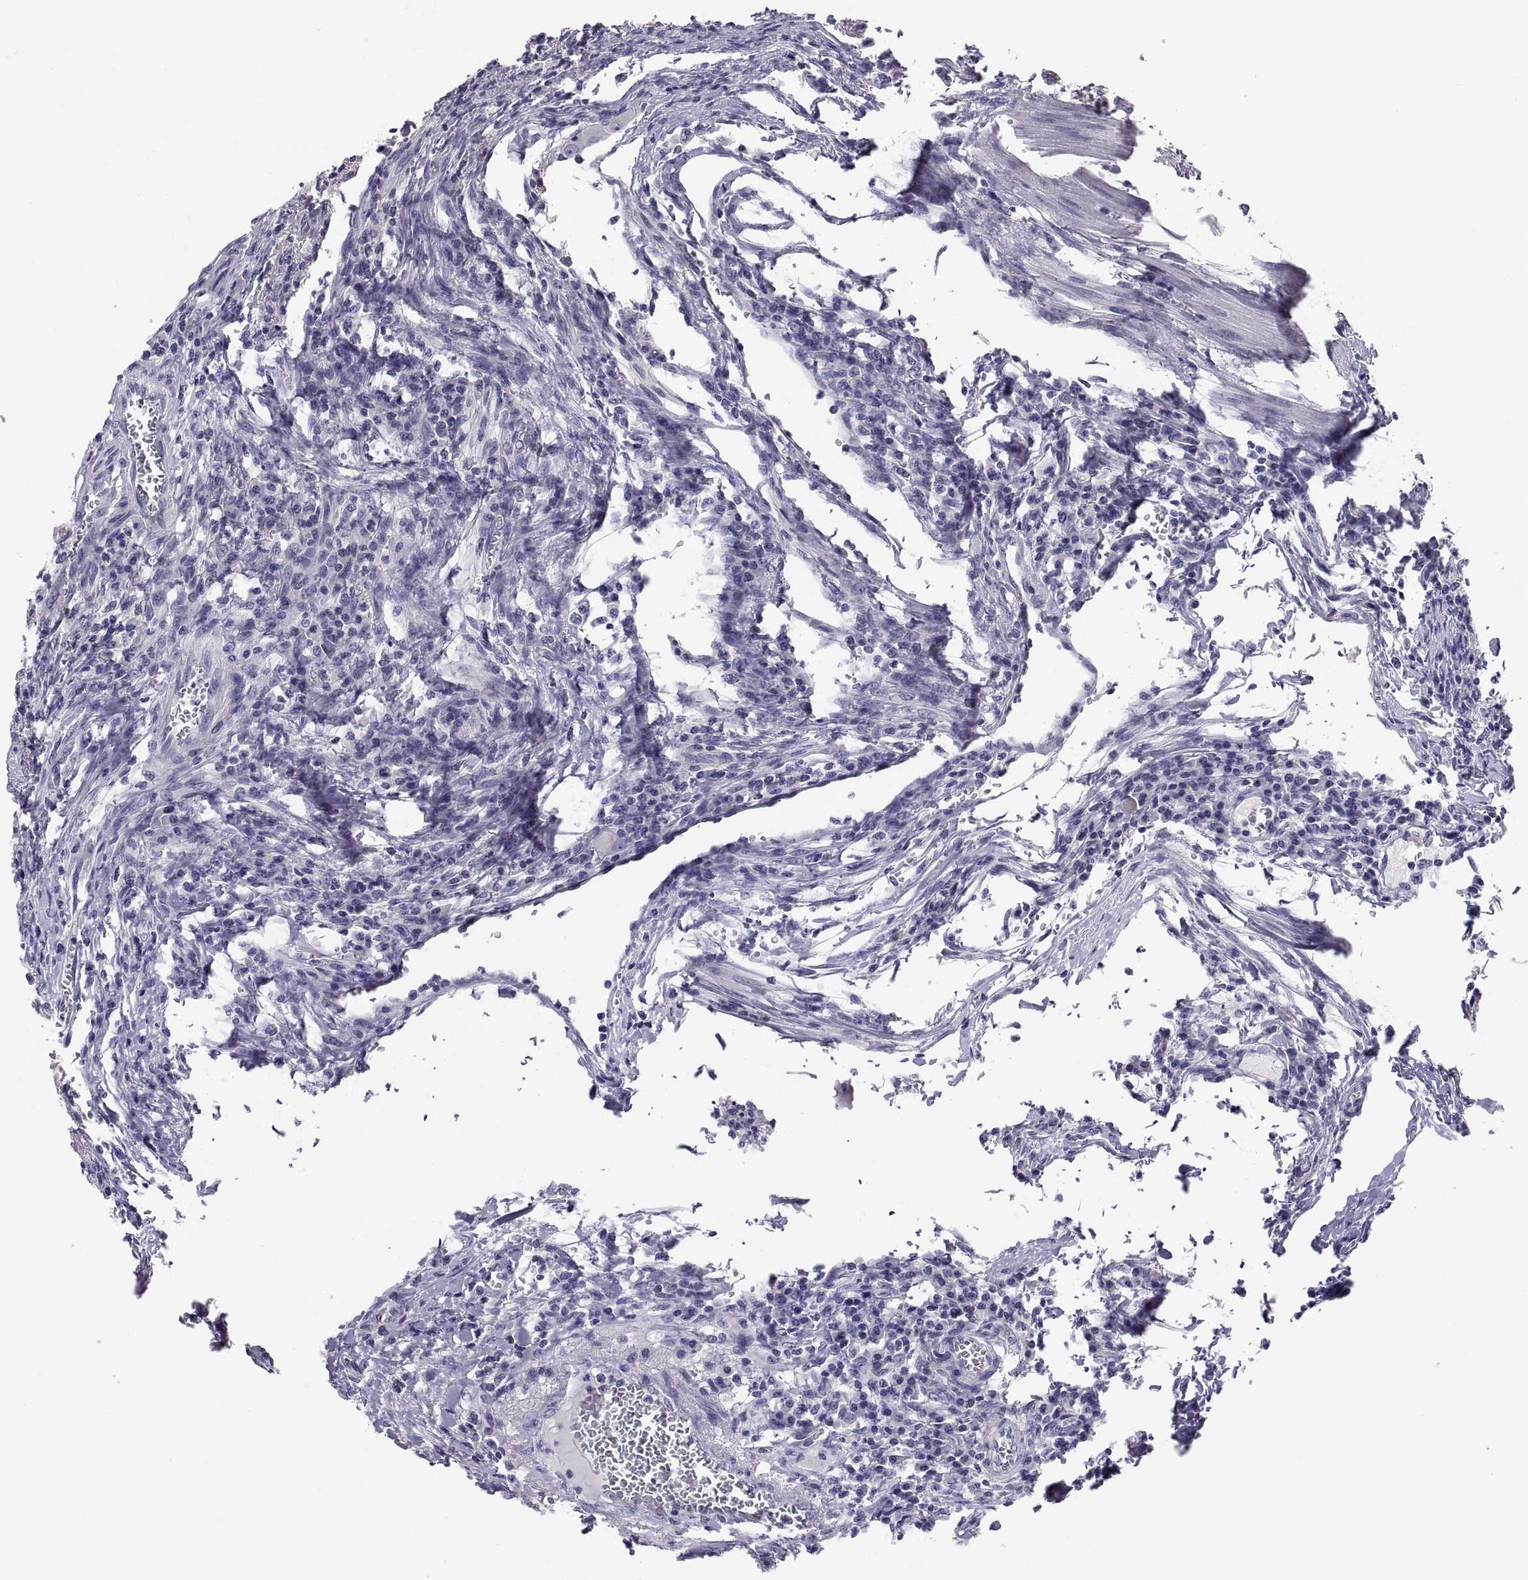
{"staining": {"intensity": "negative", "quantity": "none", "location": "none"}, "tissue": "colorectal cancer", "cell_type": "Tumor cells", "image_type": "cancer", "snomed": [{"axis": "morphology", "description": "Adenocarcinoma, NOS"}, {"axis": "topography", "description": "Colon"}], "caption": "A micrograph of colorectal cancer (adenocarcinoma) stained for a protein displays no brown staining in tumor cells.", "gene": "STRC", "patient": {"sex": "female", "age": 70}}